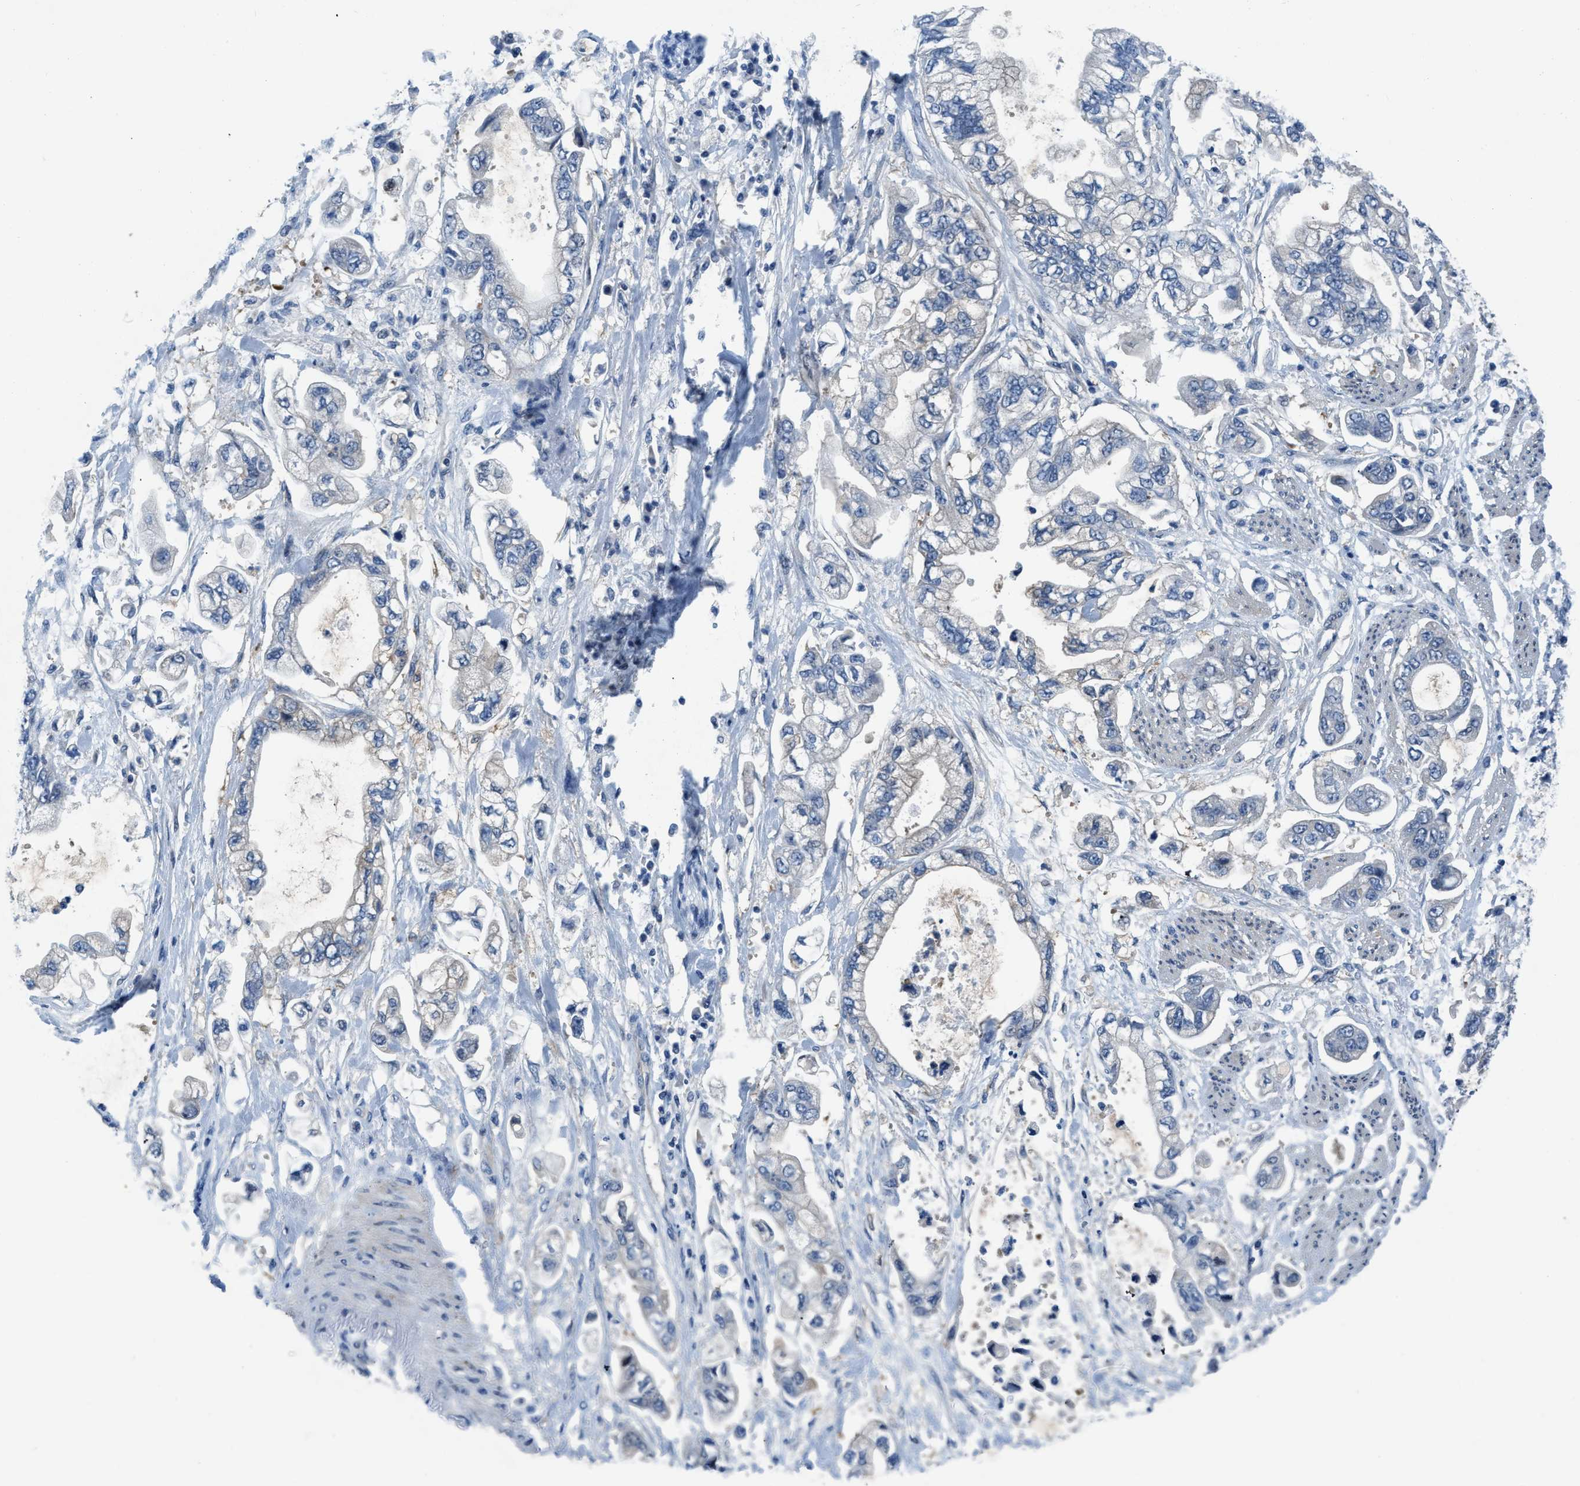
{"staining": {"intensity": "negative", "quantity": "none", "location": "none"}, "tissue": "stomach cancer", "cell_type": "Tumor cells", "image_type": "cancer", "snomed": [{"axis": "morphology", "description": "Normal tissue, NOS"}, {"axis": "morphology", "description": "Adenocarcinoma, NOS"}, {"axis": "topography", "description": "Stomach"}], "caption": "Histopathology image shows no protein staining in tumor cells of stomach adenocarcinoma tissue. (DAB (3,3'-diaminobenzidine) immunohistochemistry (IHC), high magnification).", "gene": "PFKP", "patient": {"sex": "male", "age": 62}}